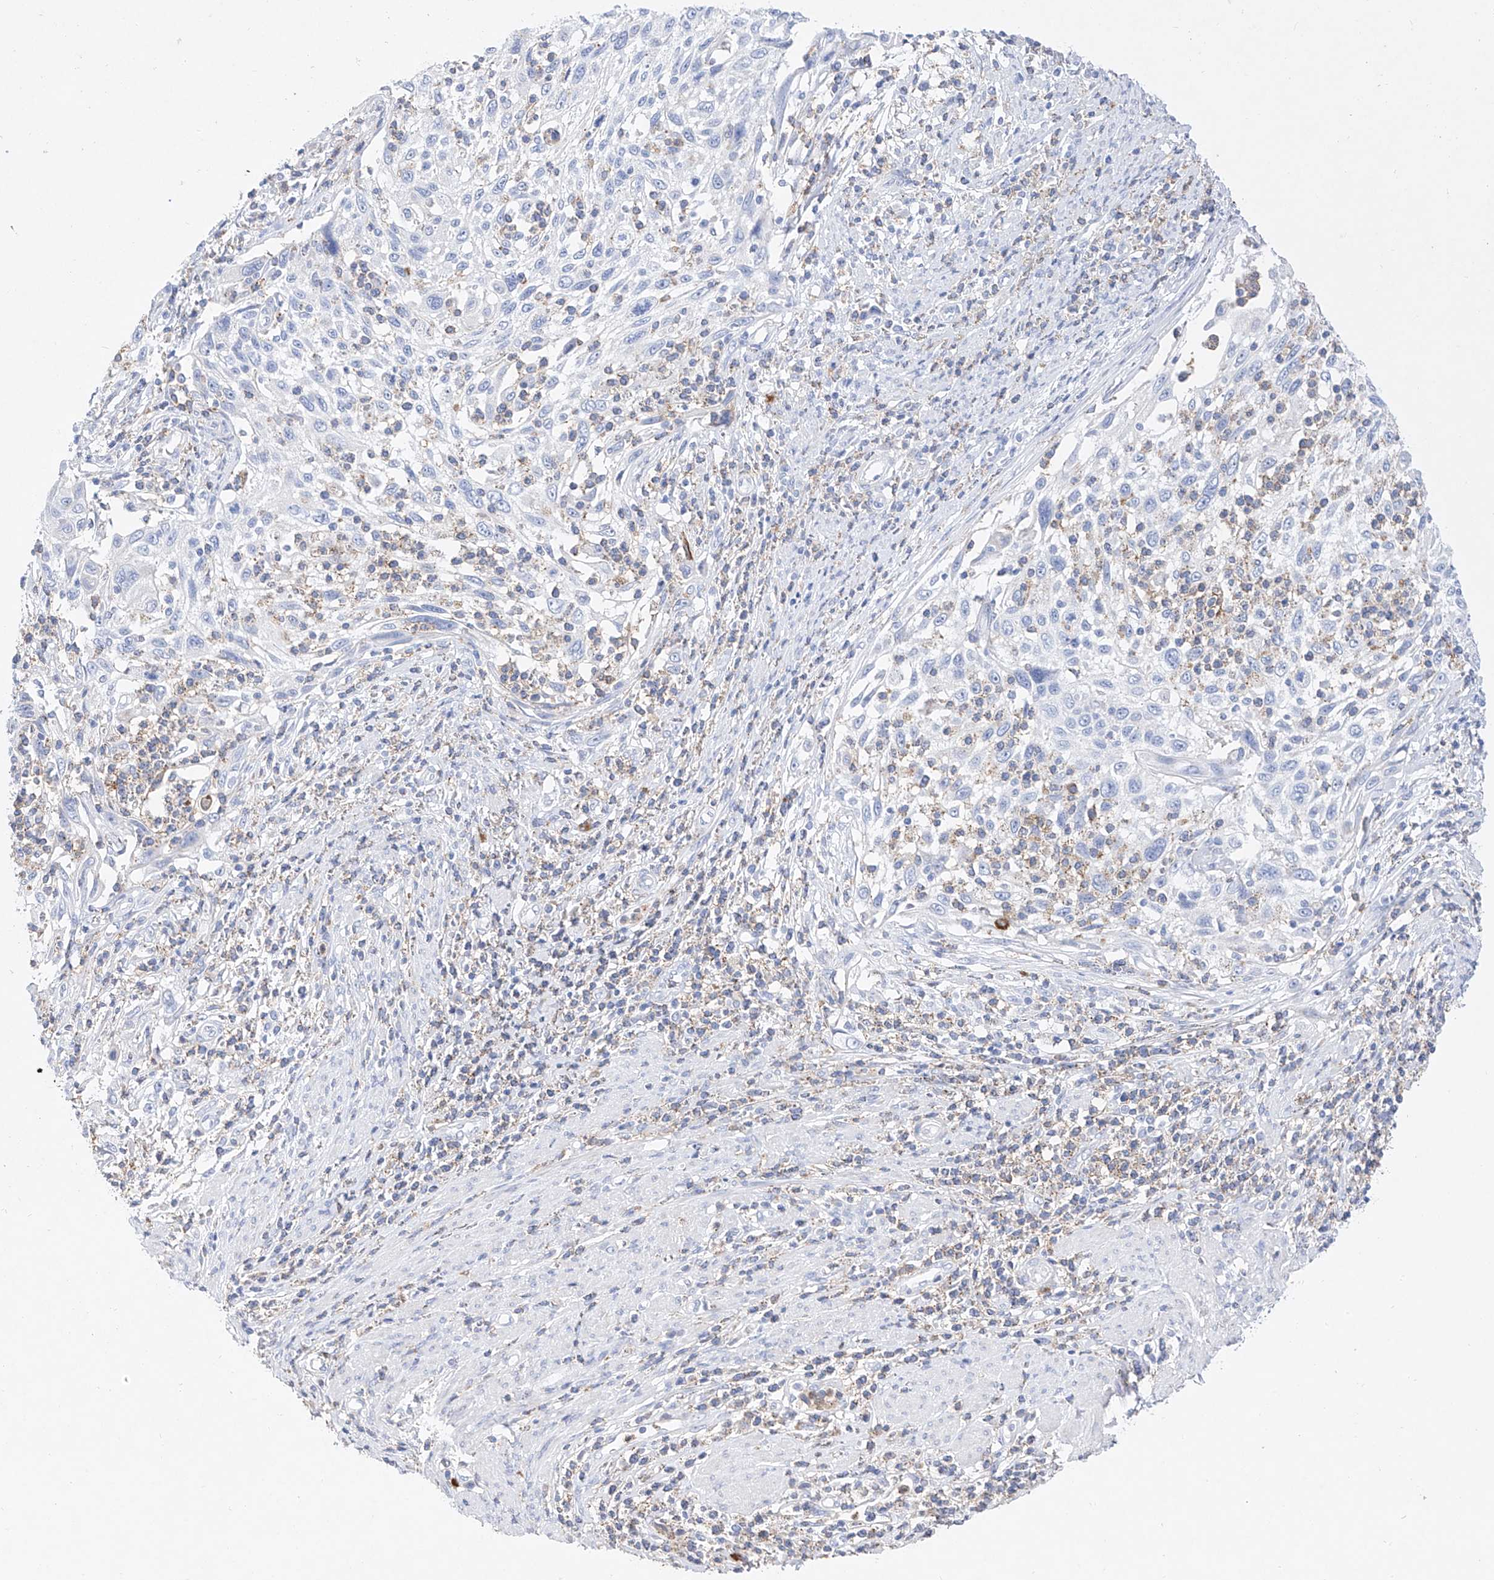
{"staining": {"intensity": "negative", "quantity": "none", "location": "none"}, "tissue": "cervical cancer", "cell_type": "Tumor cells", "image_type": "cancer", "snomed": [{"axis": "morphology", "description": "Squamous cell carcinoma, NOS"}, {"axis": "topography", "description": "Cervix"}], "caption": "Immunohistochemistry (IHC) photomicrograph of neoplastic tissue: human cervical cancer stained with DAB (3,3'-diaminobenzidine) demonstrates no significant protein positivity in tumor cells.", "gene": "TM7SF2", "patient": {"sex": "female", "age": 70}}